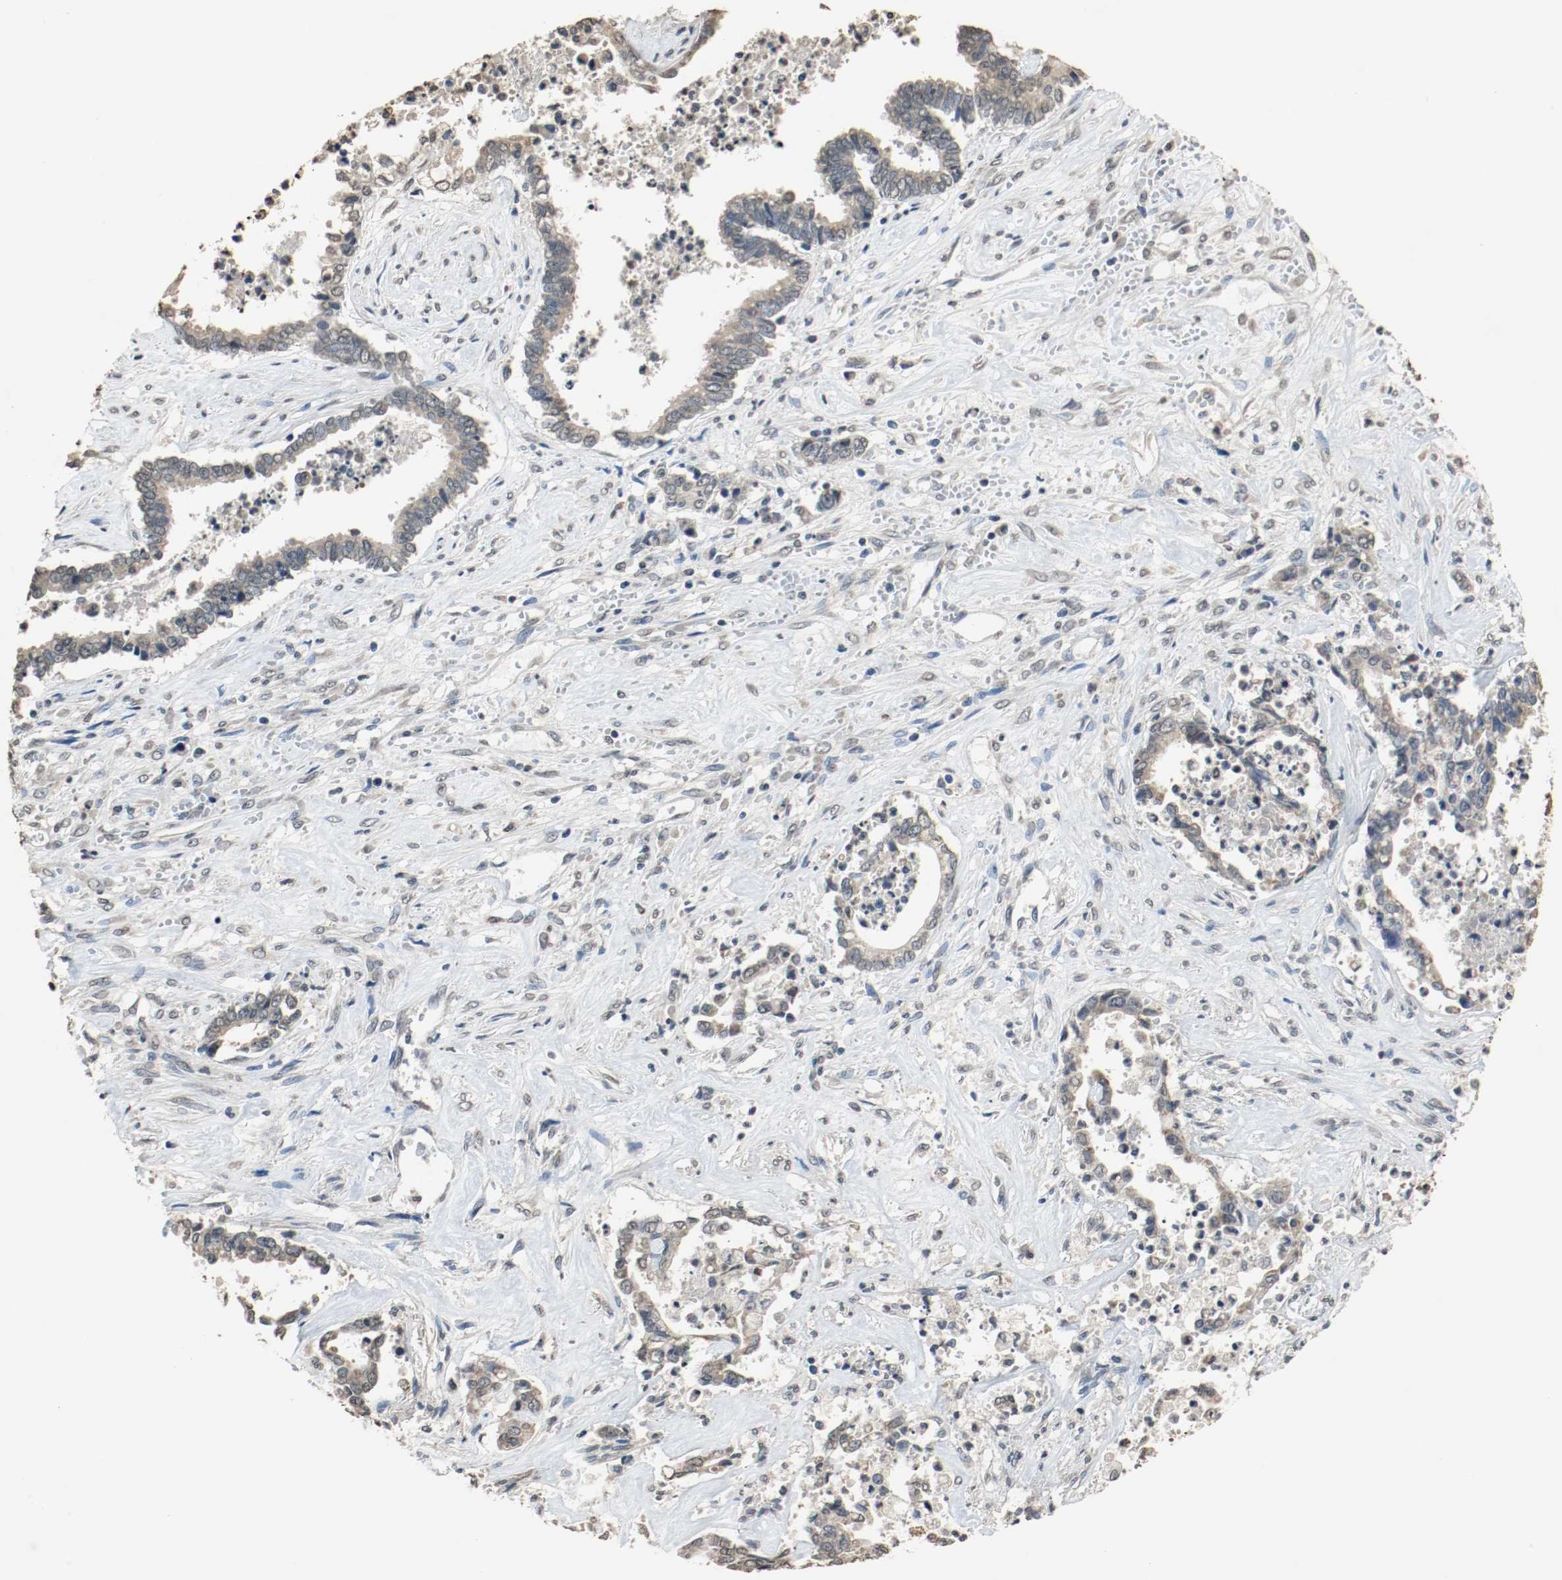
{"staining": {"intensity": "weak", "quantity": "<25%", "location": "cytoplasmic/membranous"}, "tissue": "liver cancer", "cell_type": "Tumor cells", "image_type": "cancer", "snomed": [{"axis": "morphology", "description": "Cholangiocarcinoma"}, {"axis": "topography", "description": "Liver"}], "caption": "Immunohistochemistry (IHC) micrograph of neoplastic tissue: liver cholangiocarcinoma stained with DAB reveals no significant protein expression in tumor cells. Brightfield microscopy of IHC stained with DAB (brown) and hematoxylin (blue), captured at high magnification.", "gene": "RTN4", "patient": {"sex": "male", "age": 57}}